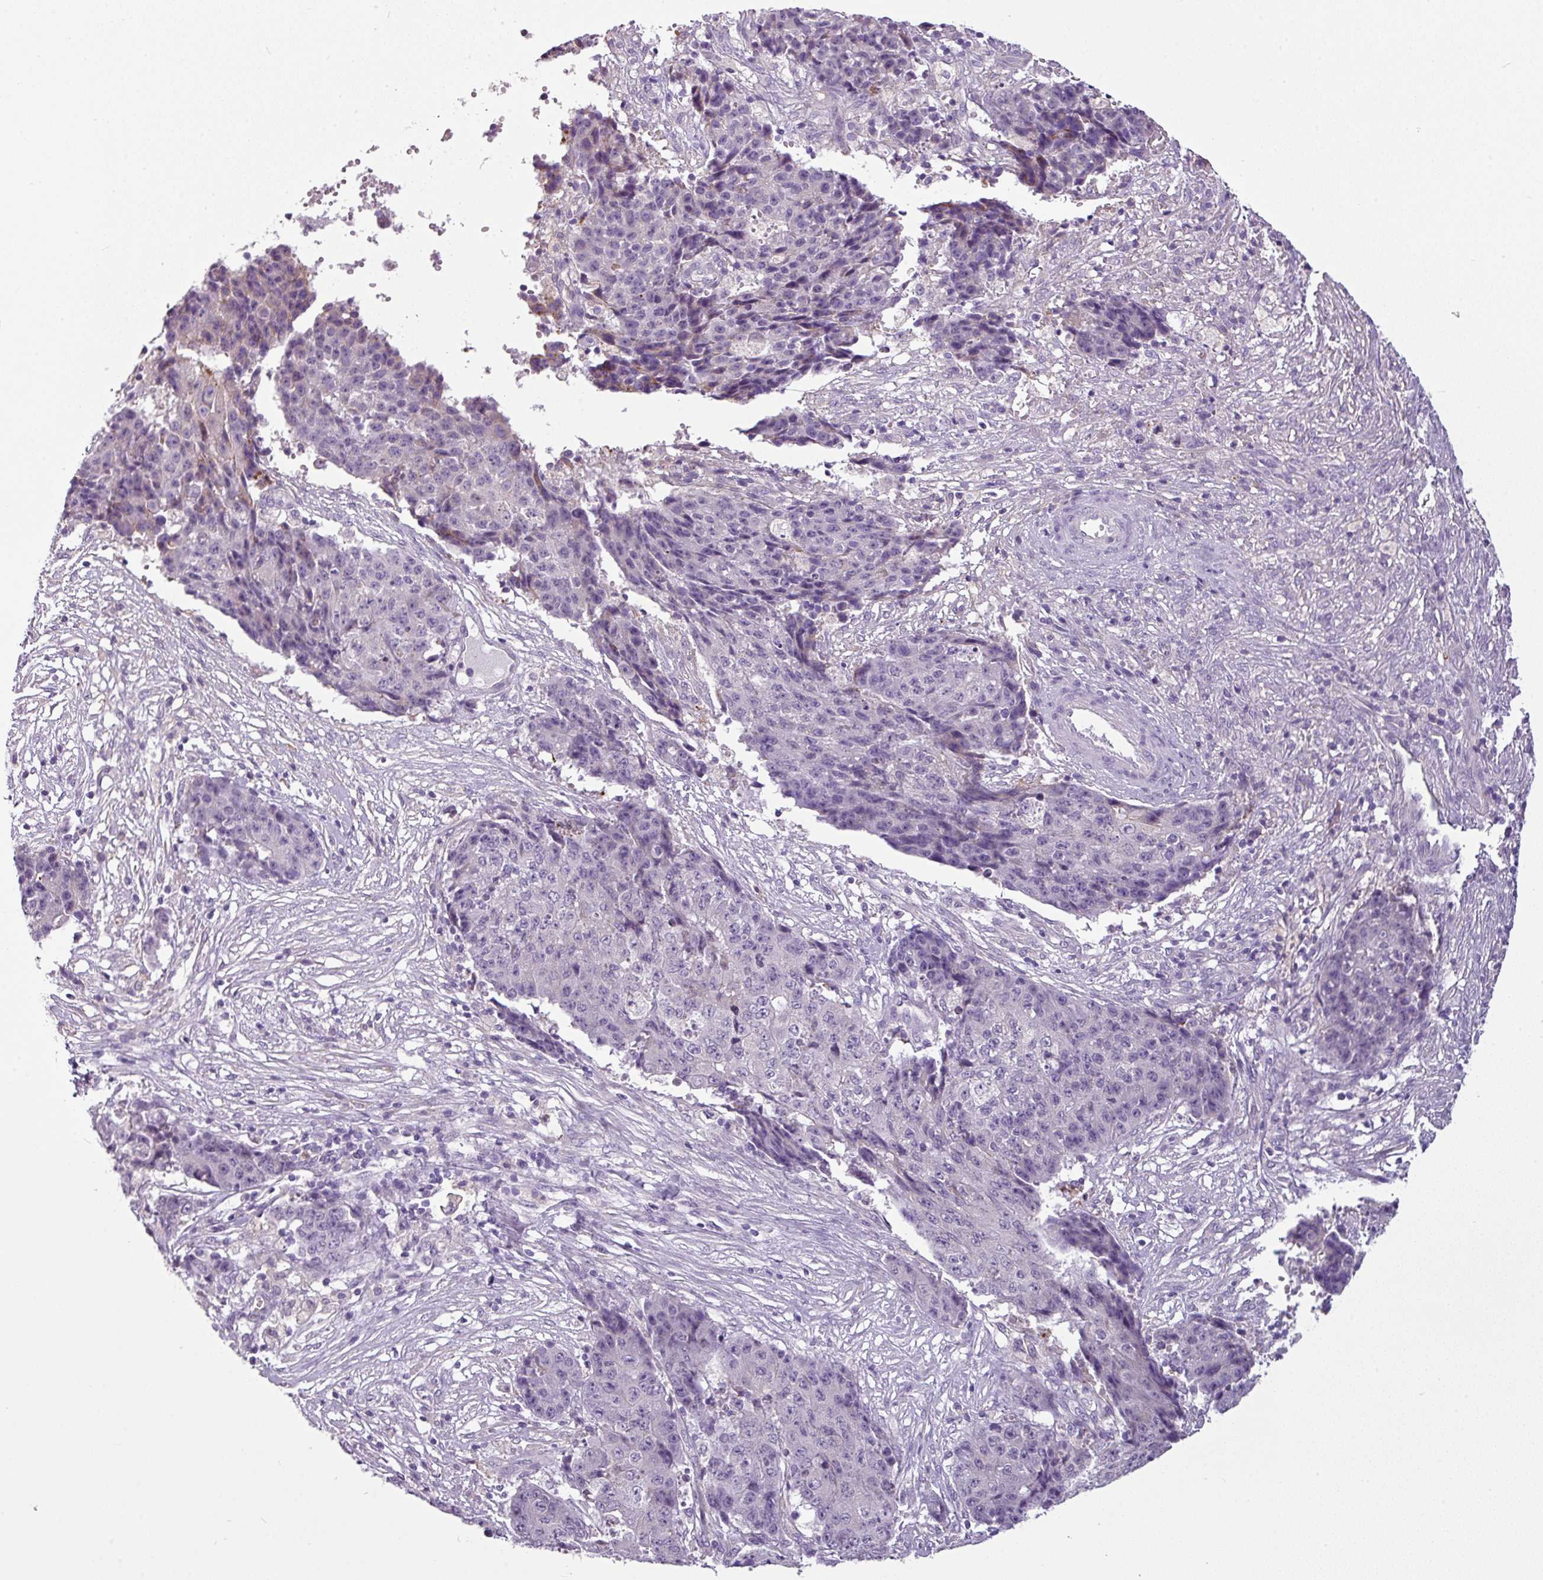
{"staining": {"intensity": "negative", "quantity": "none", "location": "none"}, "tissue": "ovarian cancer", "cell_type": "Tumor cells", "image_type": "cancer", "snomed": [{"axis": "morphology", "description": "Carcinoma, endometroid"}, {"axis": "topography", "description": "Ovary"}], "caption": "The photomicrograph reveals no significant staining in tumor cells of ovarian cancer (endometroid carcinoma). Nuclei are stained in blue.", "gene": "TMEM178B", "patient": {"sex": "female", "age": 42}}